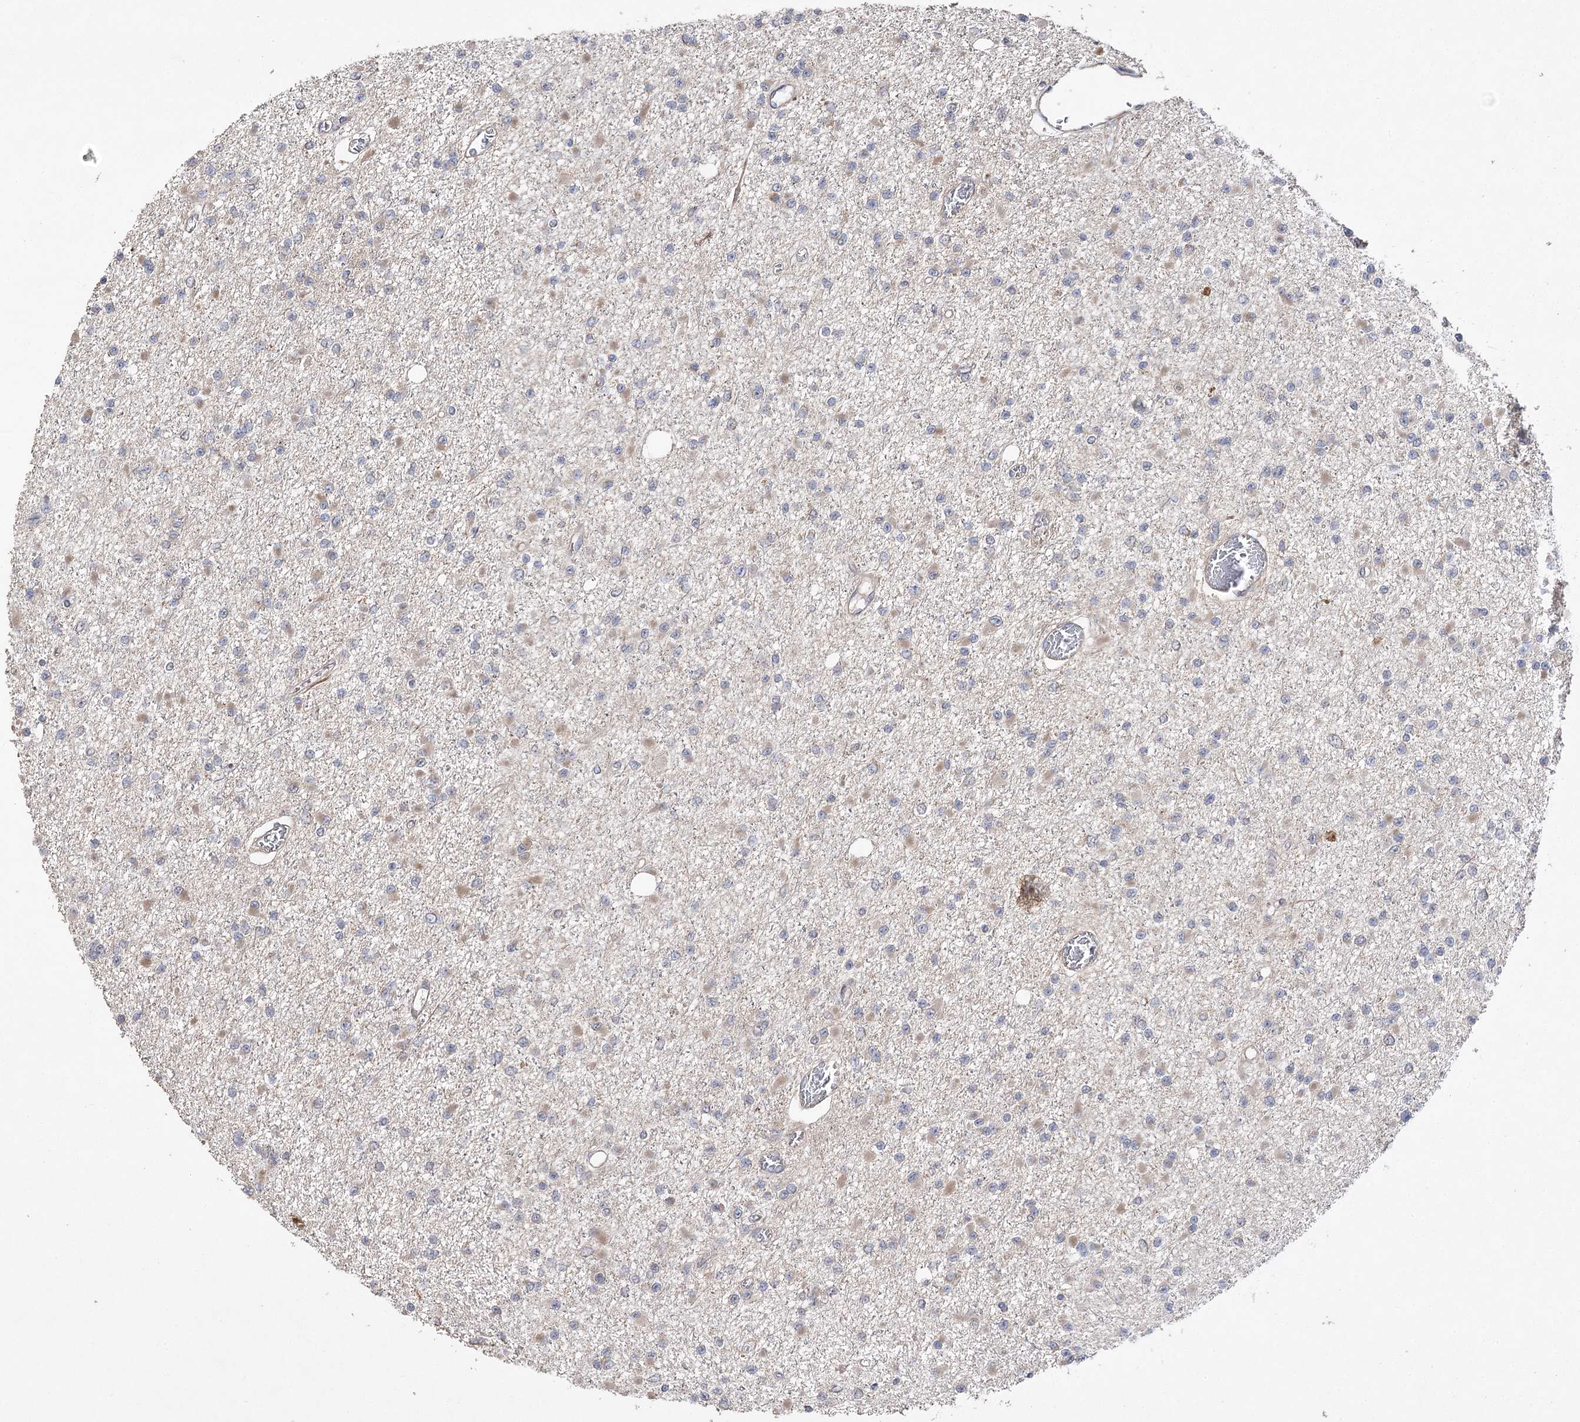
{"staining": {"intensity": "weak", "quantity": "25%-75%", "location": "cytoplasmic/membranous"}, "tissue": "glioma", "cell_type": "Tumor cells", "image_type": "cancer", "snomed": [{"axis": "morphology", "description": "Glioma, malignant, Low grade"}, {"axis": "topography", "description": "Brain"}], "caption": "IHC photomicrograph of neoplastic tissue: human malignant glioma (low-grade) stained using immunohistochemistry demonstrates low levels of weak protein expression localized specifically in the cytoplasmic/membranous of tumor cells, appearing as a cytoplasmic/membranous brown color.", "gene": "OBSL1", "patient": {"sex": "female", "age": 22}}